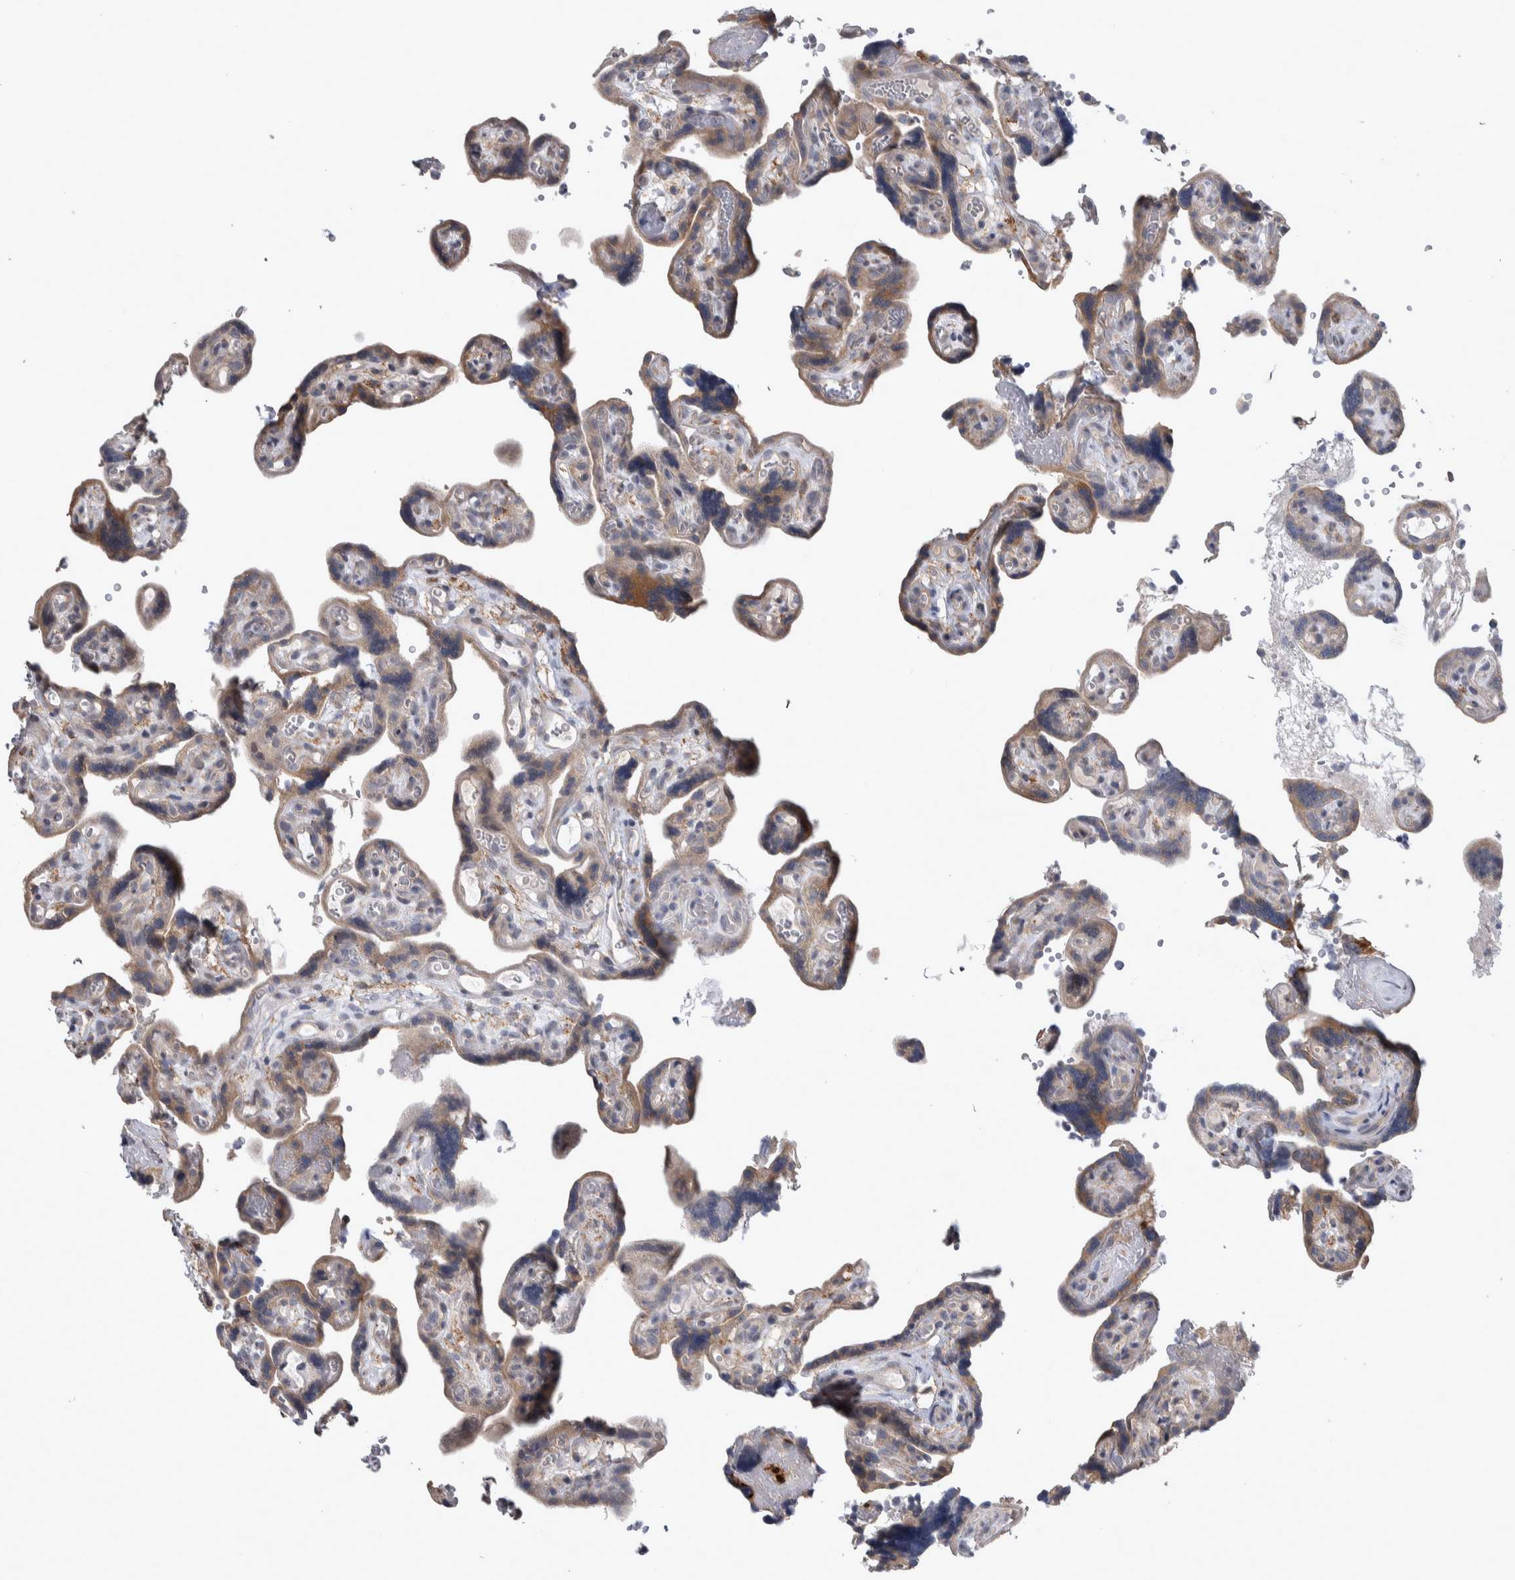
{"staining": {"intensity": "weak", "quantity": ">75%", "location": "cytoplasmic/membranous"}, "tissue": "placenta", "cell_type": "Decidual cells", "image_type": "normal", "snomed": [{"axis": "morphology", "description": "Normal tissue, NOS"}, {"axis": "topography", "description": "Placenta"}], "caption": "Brown immunohistochemical staining in unremarkable placenta reveals weak cytoplasmic/membranous positivity in approximately >75% of decidual cells. (IHC, brightfield microscopy, high magnification).", "gene": "IBTK", "patient": {"sex": "female", "age": 30}}